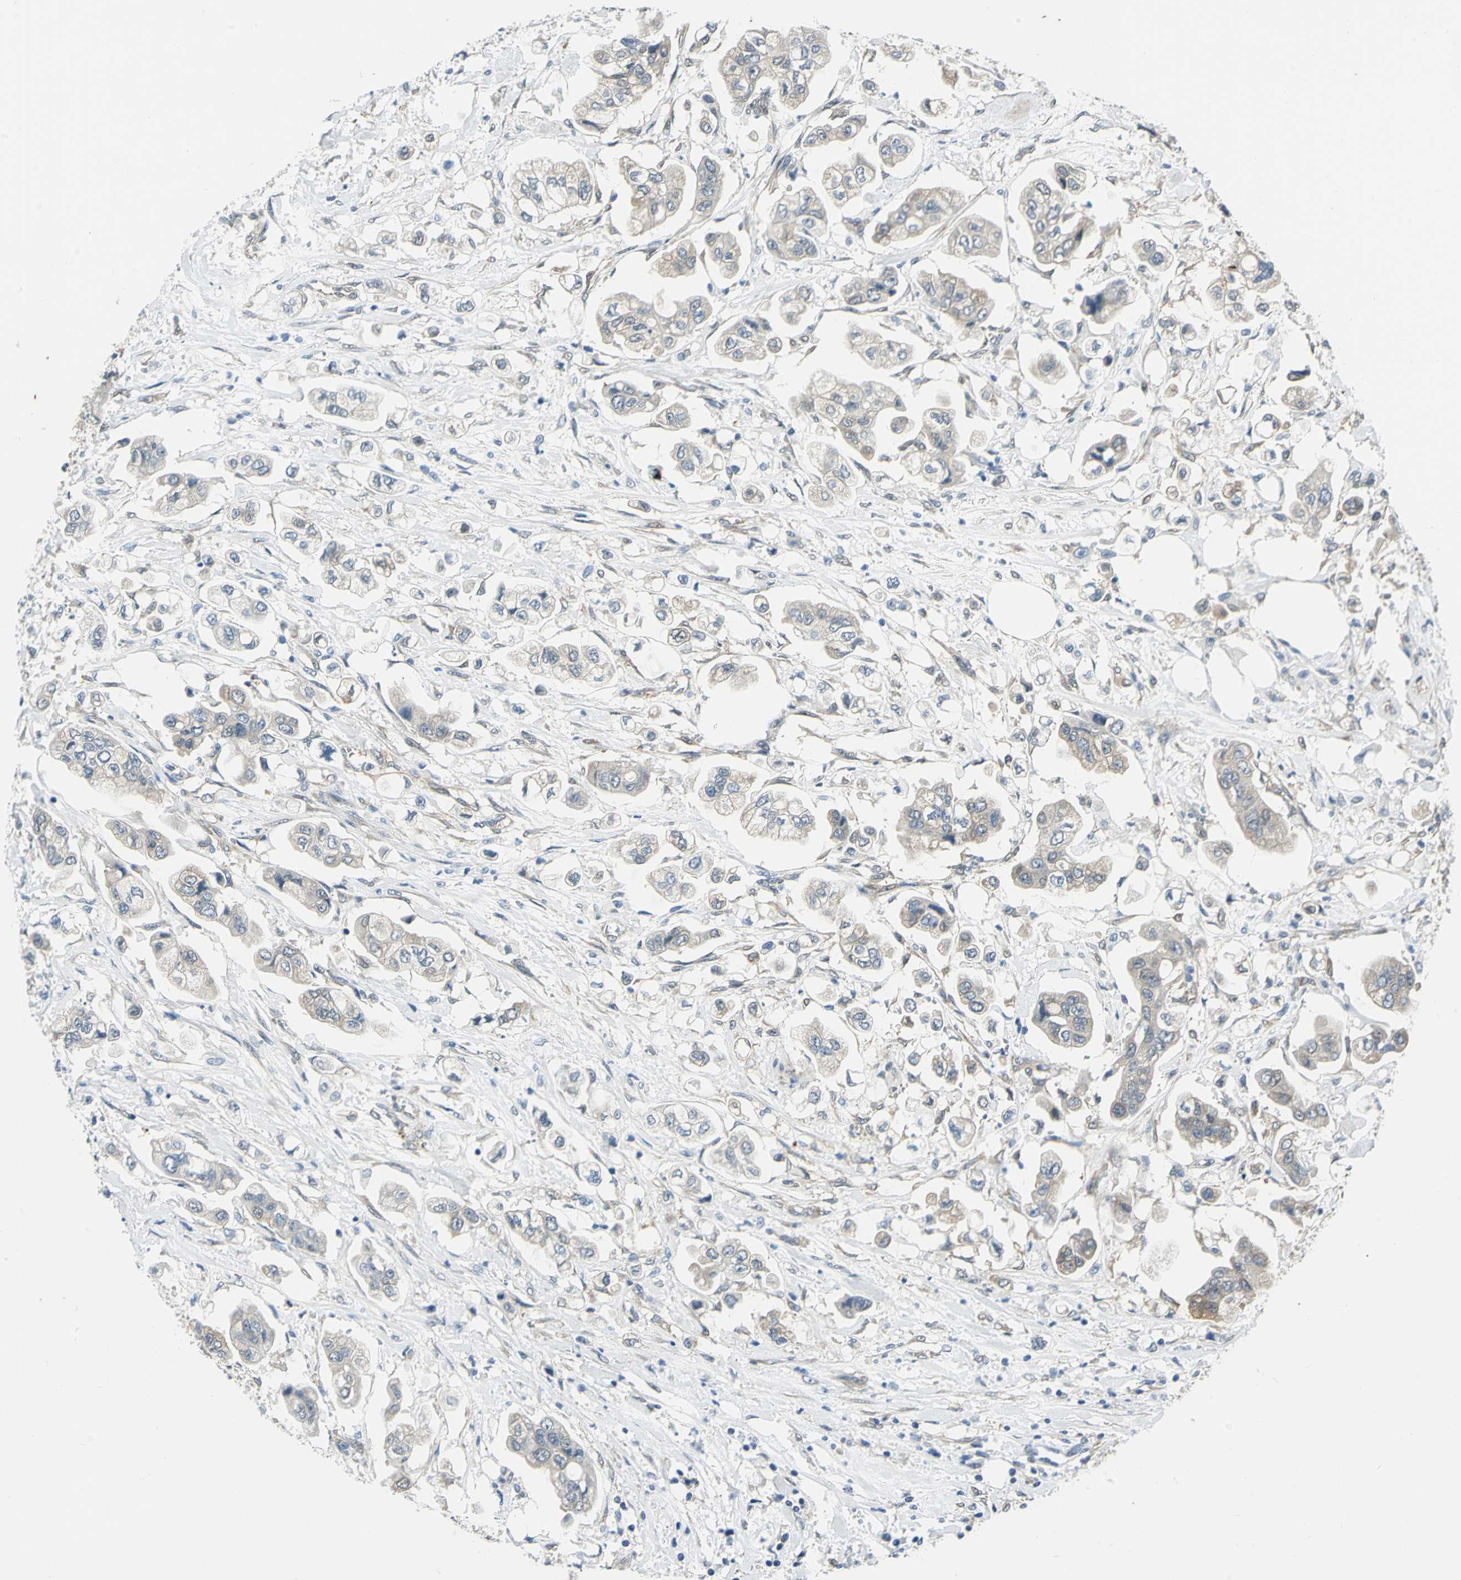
{"staining": {"intensity": "weak", "quantity": "25%-75%", "location": "cytoplasmic/membranous"}, "tissue": "stomach cancer", "cell_type": "Tumor cells", "image_type": "cancer", "snomed": [{"axis": "morphology", "description": "Adenocarcinoma, NOS"}, {"axis": "topography", "description": "Stomach"}], "caption": "Human stomach cancer stained with a protein marker demonstrates weak staining in tumor cells.", "gene": "CDC42EP1", "patient": {"sex": "male", "age": 62}}